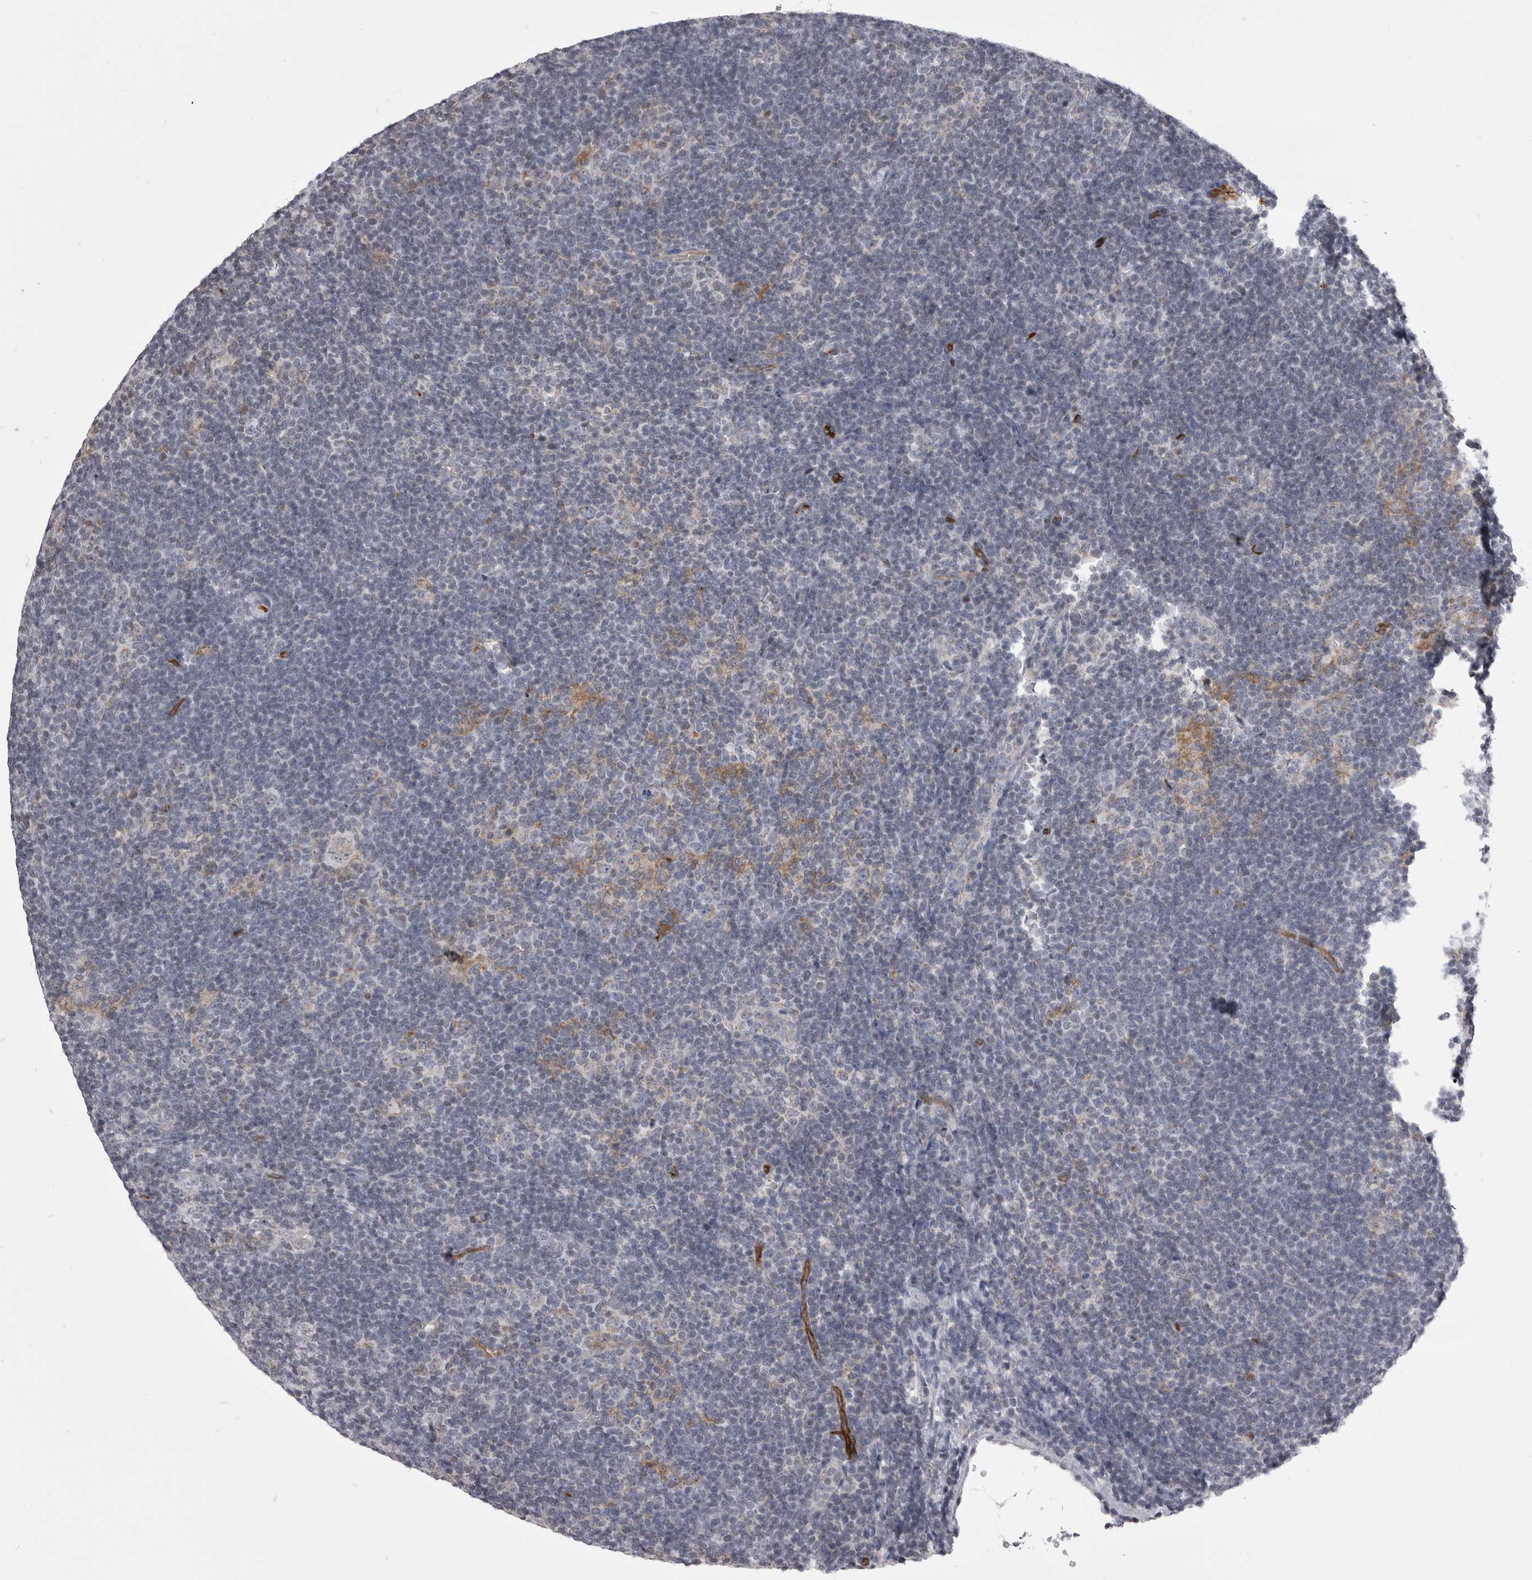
{"staining": {"intensity": "moderate", "quantity": "<25%", "location": "cytoplasmic/membranous"}, "tissue": "lymphoma", "cell_type": "Tumor cells", "image_type": "cancer", "snomed": [{"axis": "morphology", "description": "Hodgkin's disease, NOS"}, {"axis": "topography", "description": "Lymph node"}], "caption": "Immunohistochemical staining of lymphoma exhibits low levels of moderate cytoplasmic/membranous expression in about <25% of tumor cells.", "gene": "OPLAH", "patient": {"sex": "female", "age": 57}}